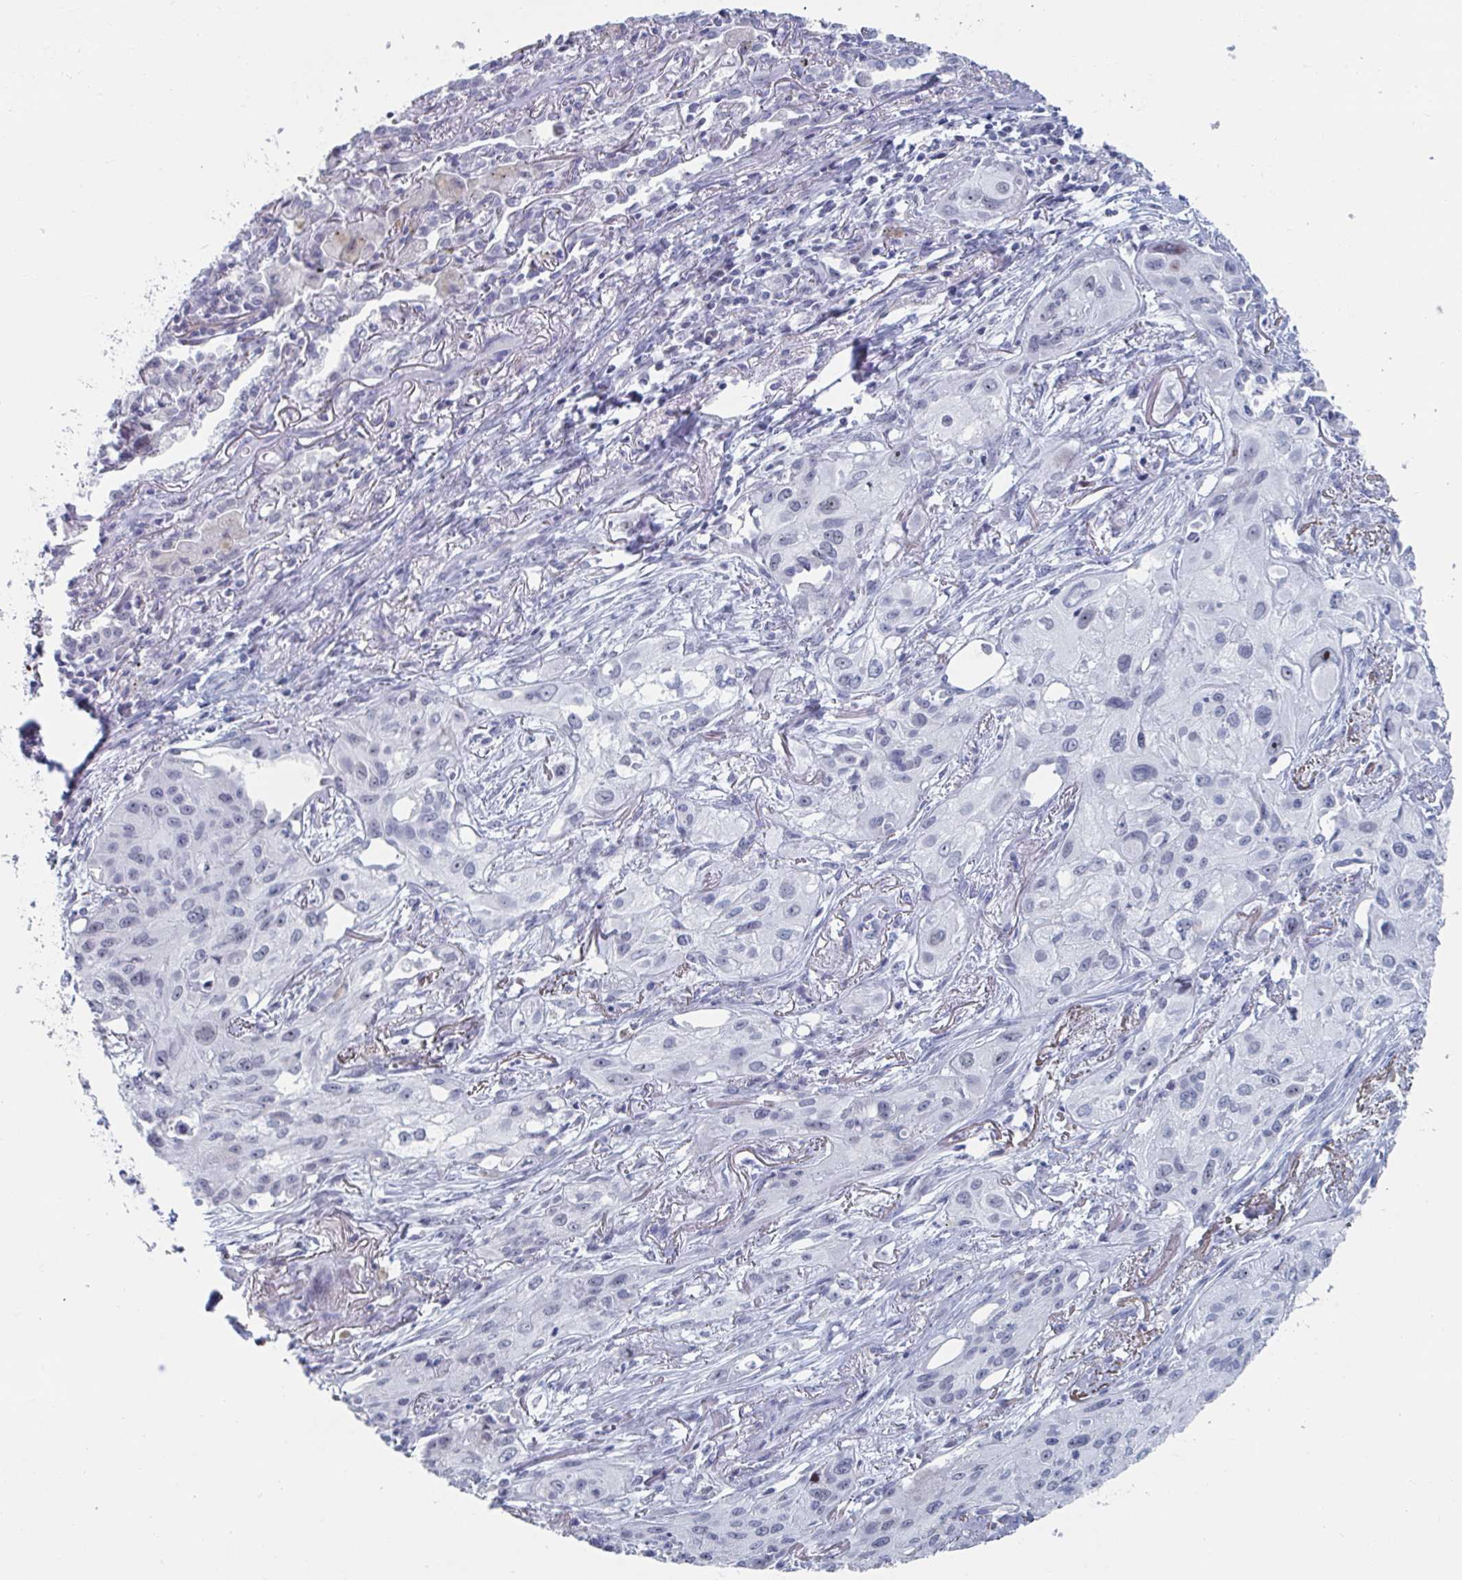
{"staining": {"intensity": "negative", "quantity": "none", "location": "none"}, "tissue": "lung cancer", "cell_type": "Tumor cells", "image_type": "cancer", "snomed": [{"axis": "morphology", "description": "Squamous cell carcinoma, NOS"}, {"axis": "topography", "description": "Lung"}], "caption": "Immunohistochemistry histopathology image of neoplastic tissue: human lung cancer (squamous cell carcinoma) stained with DAB (3,3'-diaminobenzidine) demonstrates no significant protein positivity in tumor cells. (DAB immunohistochemistry (IHC), high magnification).", "gene": "NR1H2", "patient": {"sex": "male", "age": 71}}